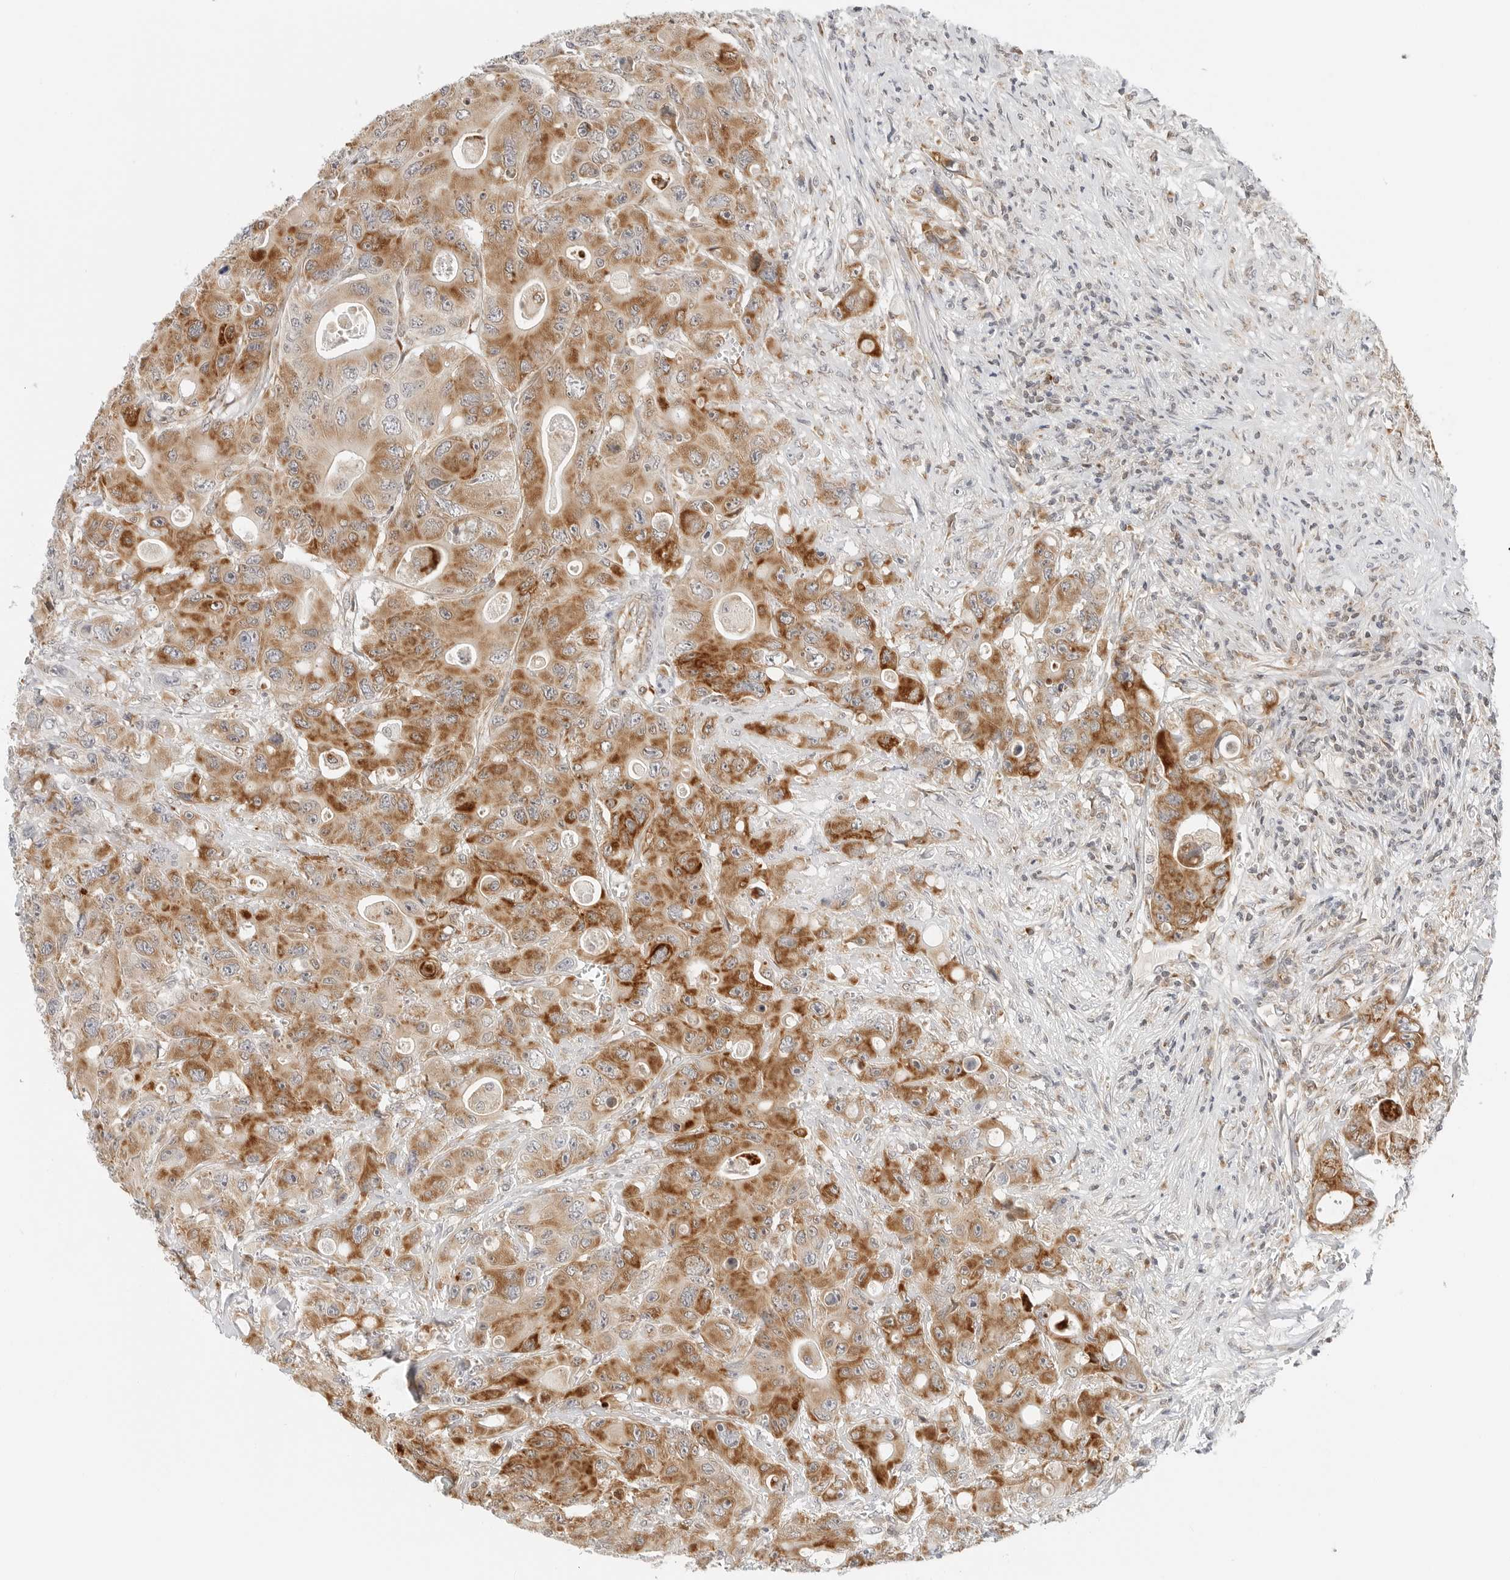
{"staining": {"intensity": "moderate", "quantity": ">75%", "location": "cytoplasmic/membranous"}, "tissue": "colorectal cancer", "cell_type": "Tumor cells", "image_type": "cancer", "snomed": [{"axis": "morphology", "description": "Adenocarcinoma, NOS"}, {"axis": "topography", "description": "Colon"}], "caption": "Protein expression analysis of human colorectal cancer (adenocarcinoma) reveals moderate cytoplasmic/membranous positivity in approximately >75% of tumor cells.", "gene": "DYRK4", "patient": {"sex": "female", "age": 46}}